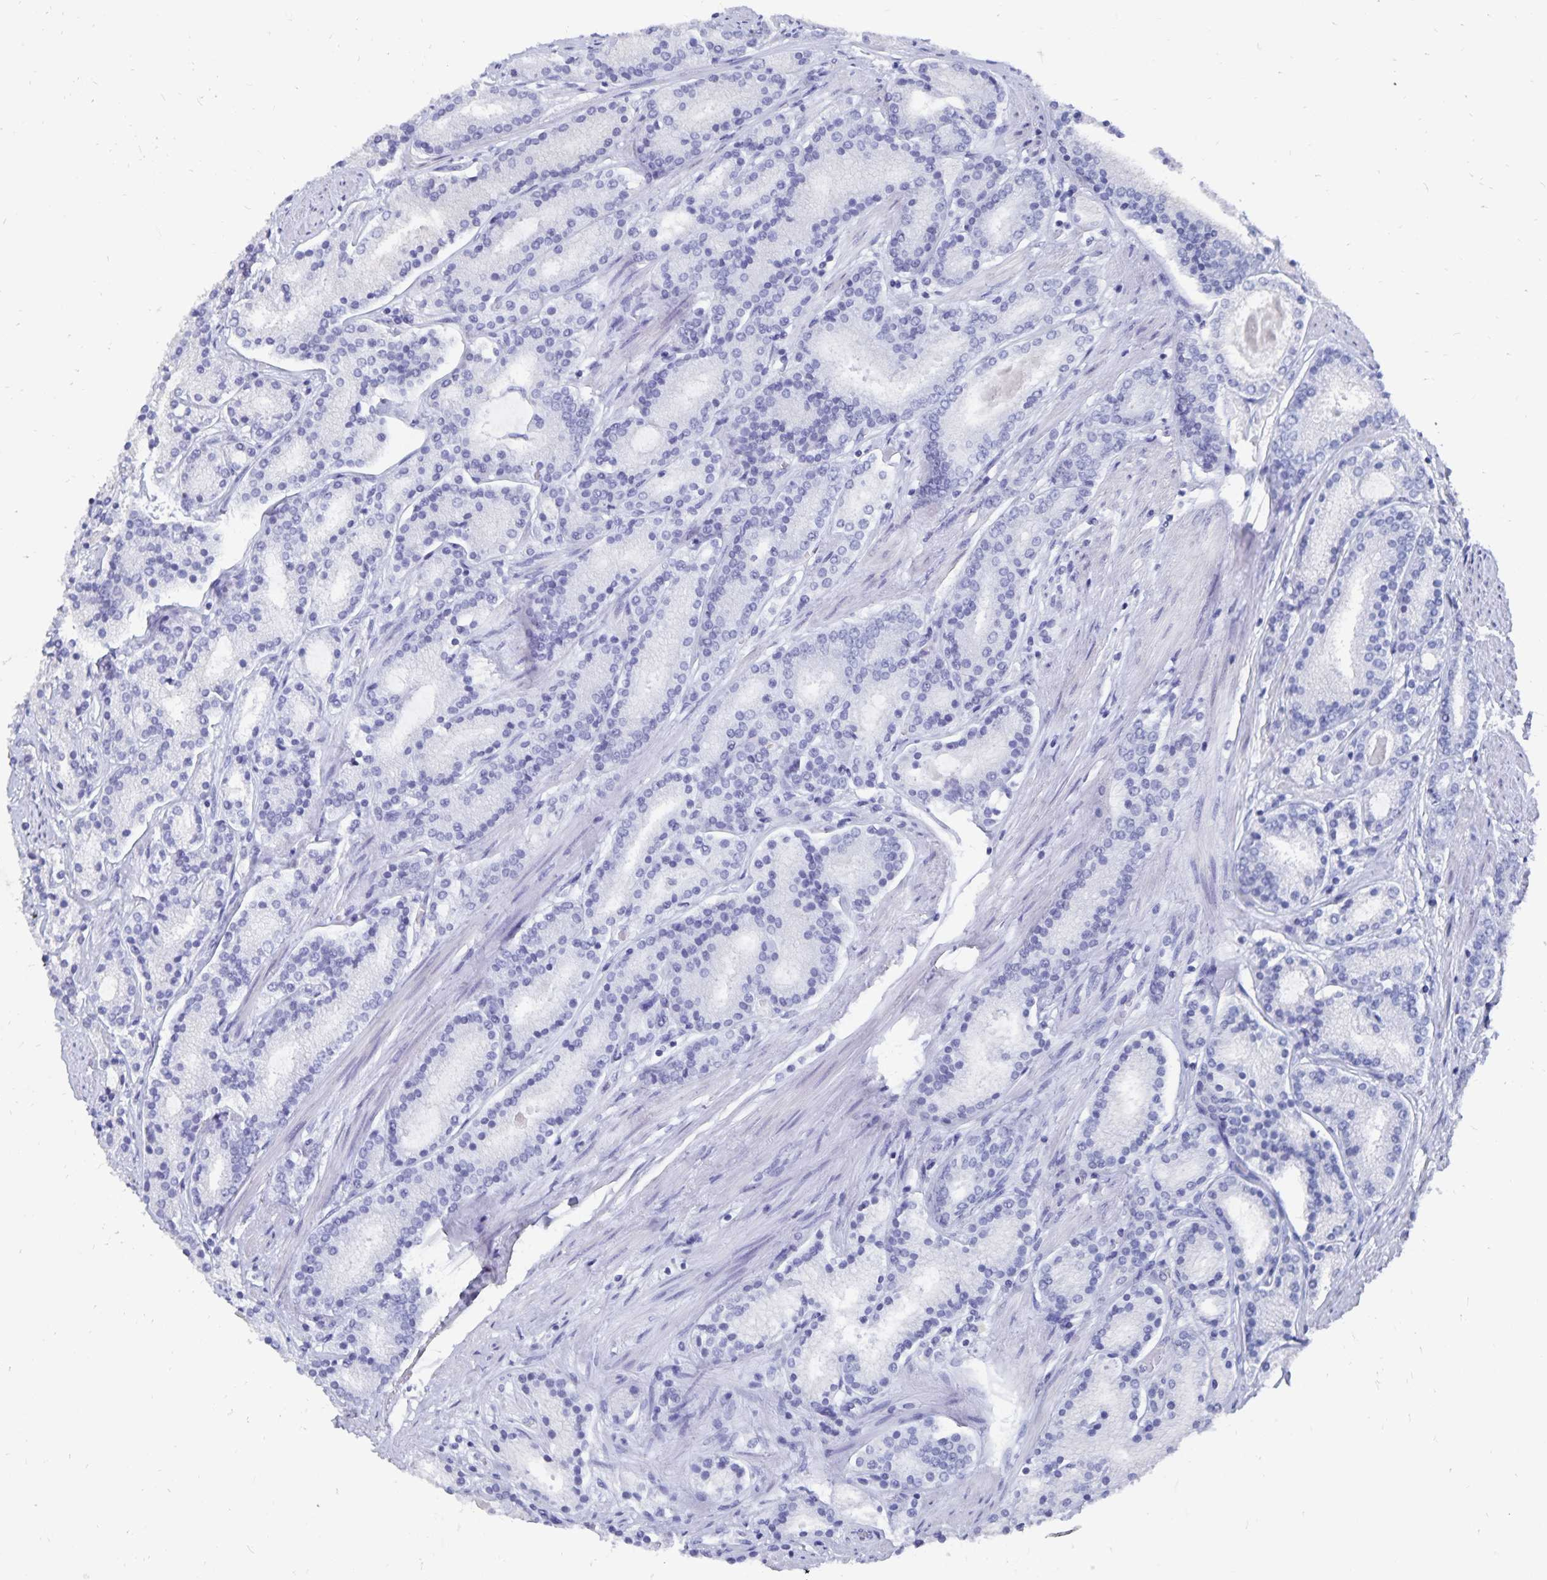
{"staining": {"intensity": "negative", "quantity": "none", "location": "none"}, "tissue": "prostate cancer", "cell_type": "Tumor cells", "image_type": "cancer", "snomed": [{"axis": "morphology", "description": "Adenocarcinoma, High grade"}, {"axis": "topography", "description": "Prostate"}], "caption": "Prostate high-grade adenocarcinoma stained for a protein using immunohistochemistry (IHC) demonstrates no staining tumor cells.", "gene": "ADH1A", "patient": {"sex": "male", "age": 63}}